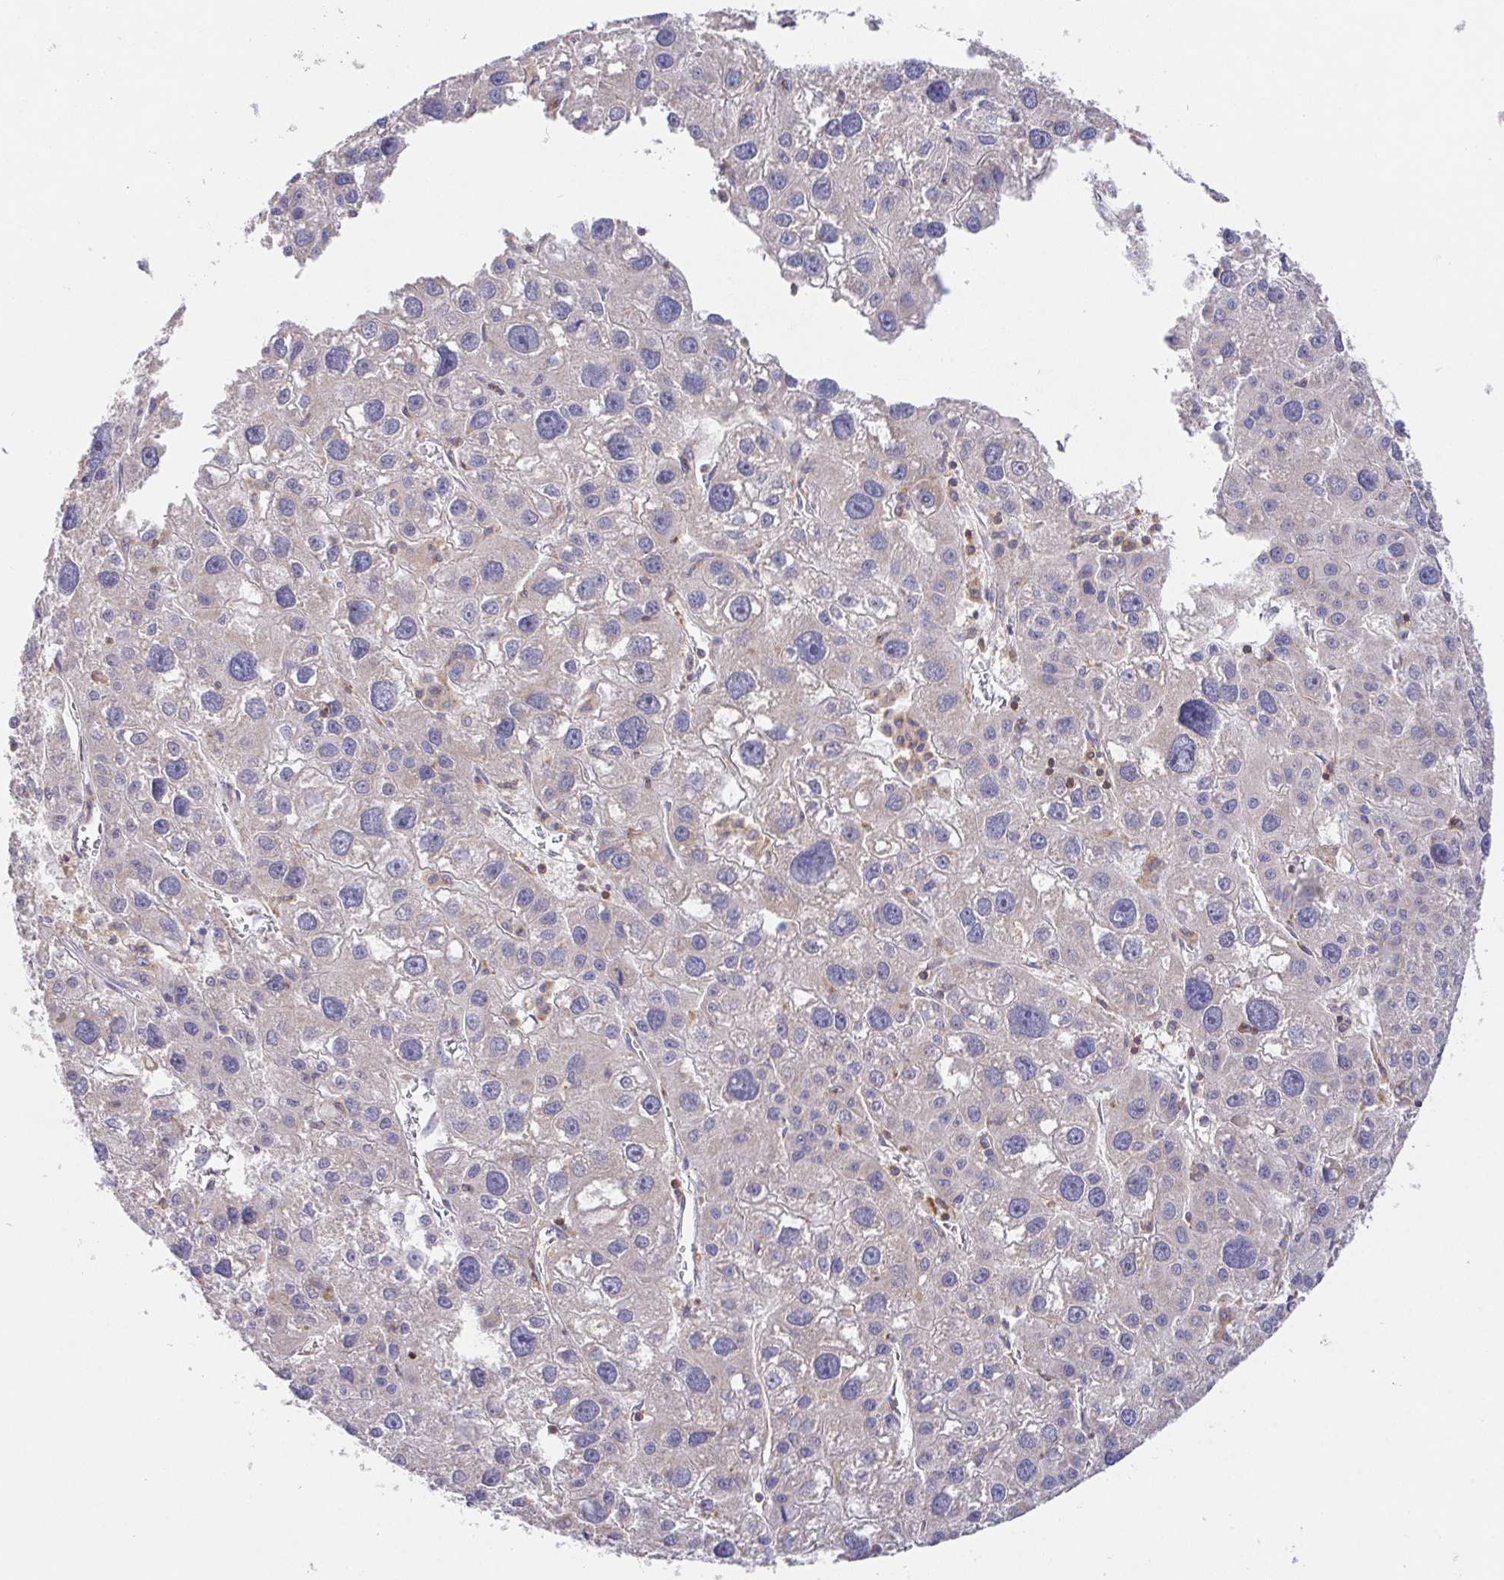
{"staining": {"intensity": "negative", "quantity": "none", "location": "none"}, "tissue": "liver cancer", "cell_type": "Tumor cells", "image_type": "cancer", "snomed": [{"axis": "morphology", "description": "Carcinoma, Hepatocellular, NOS"}, {"axis": "topography", "description": "Liver"}], "caption": "Immunohistochemistry (IHC) micrograph of neoplastic tissue: human liver cancer (hepatocellular carcinoma) stained with DAB exhibits no significant protein positivity in tumor cells.", "gene": "FAM241A", "patient": {"sex": "male", "age": 73}}